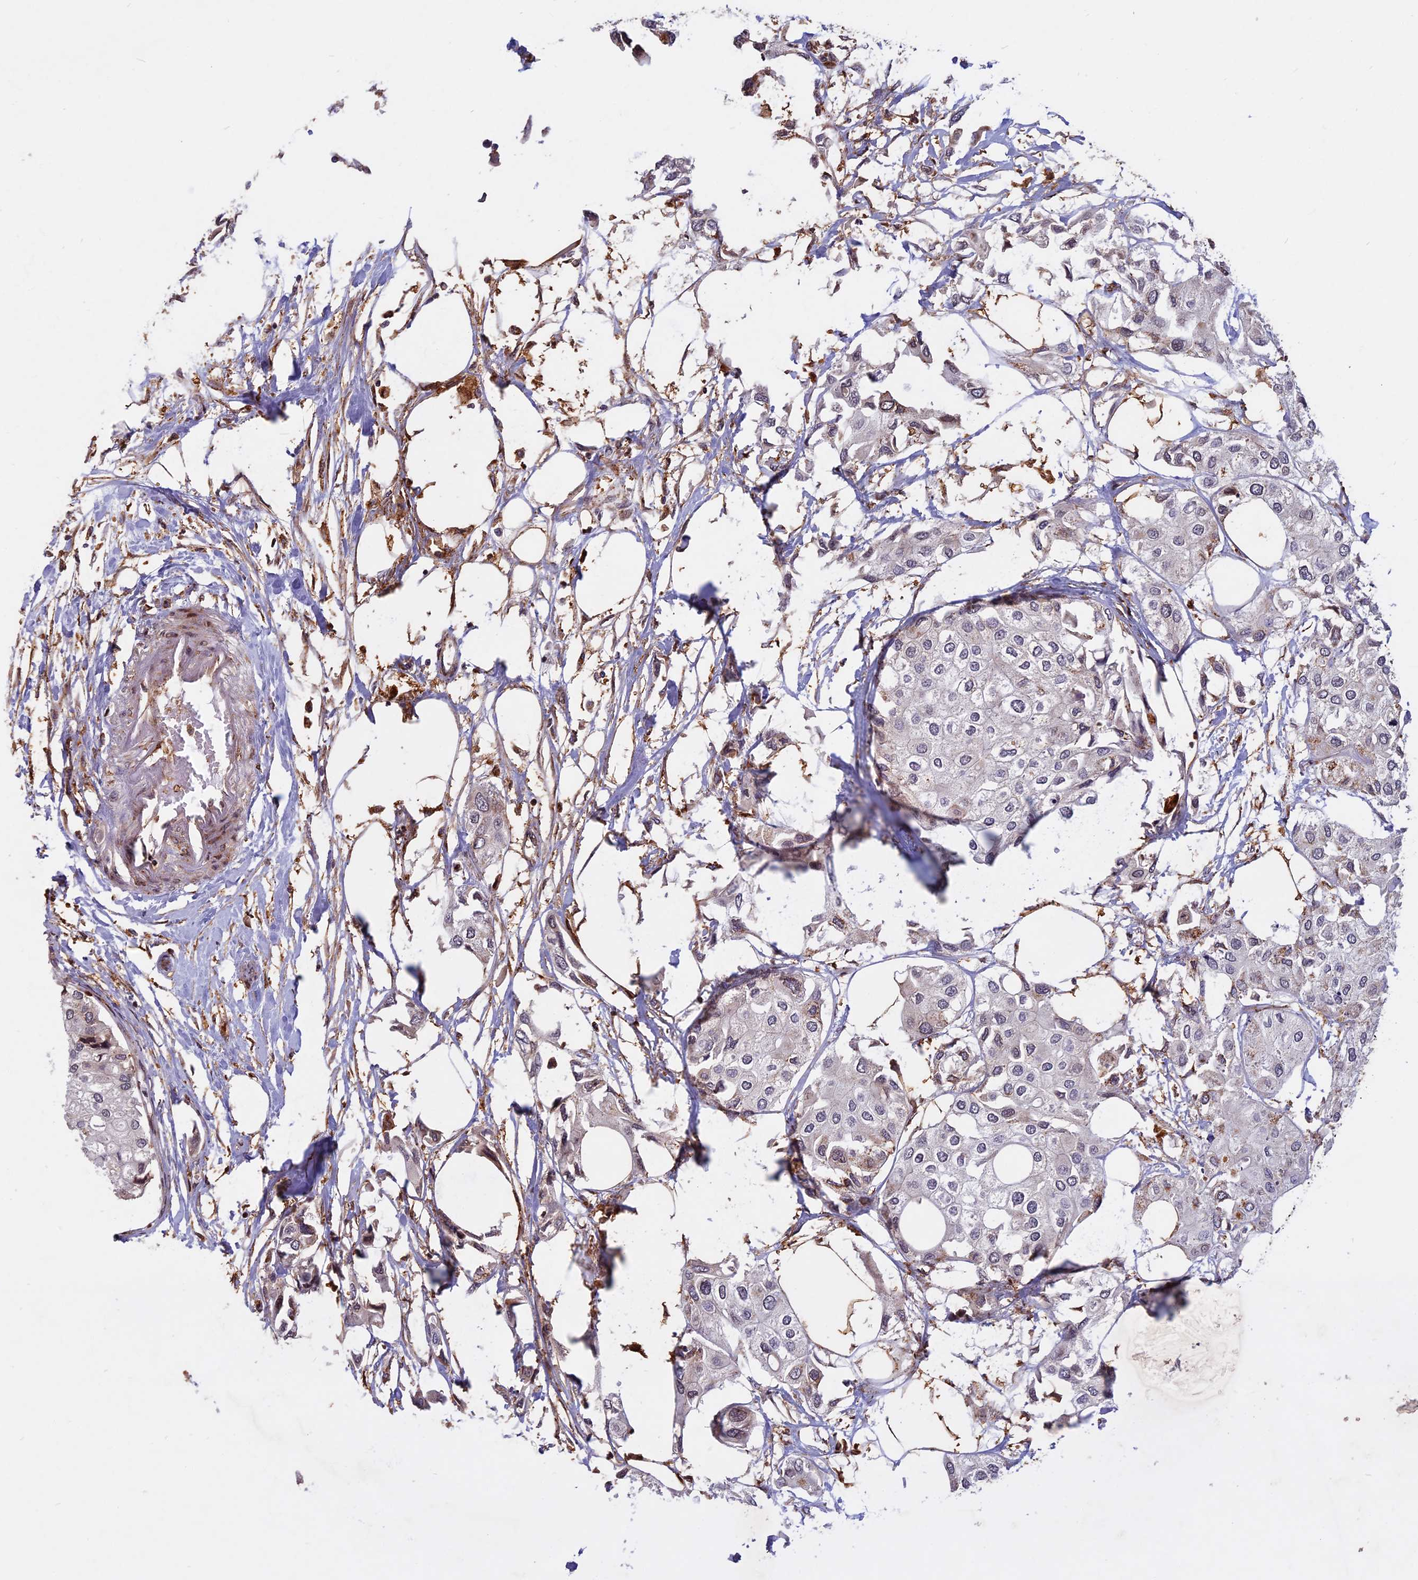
{"staining": {"intensity": "negative", "quantity": "none", "location": "none"}, "tissue": "urothelial cancer", "cell_type": "Tumor cells", "image_type": "cancer", "snomed": [{"axis": "morphology", "description": "Urothelial carcinoma, High grade"}, {"axis": "topography", "description": "Urinary bladder"}], "caption": "Immunohistochemistry (IHC) photomicrograph of neoplastic tissue: human urothelial cancer stained with DAB reveals no significant protein positivity in tumor cells.", "gene": "SPG11", "patient": {"sex": "male", "age": 64}}